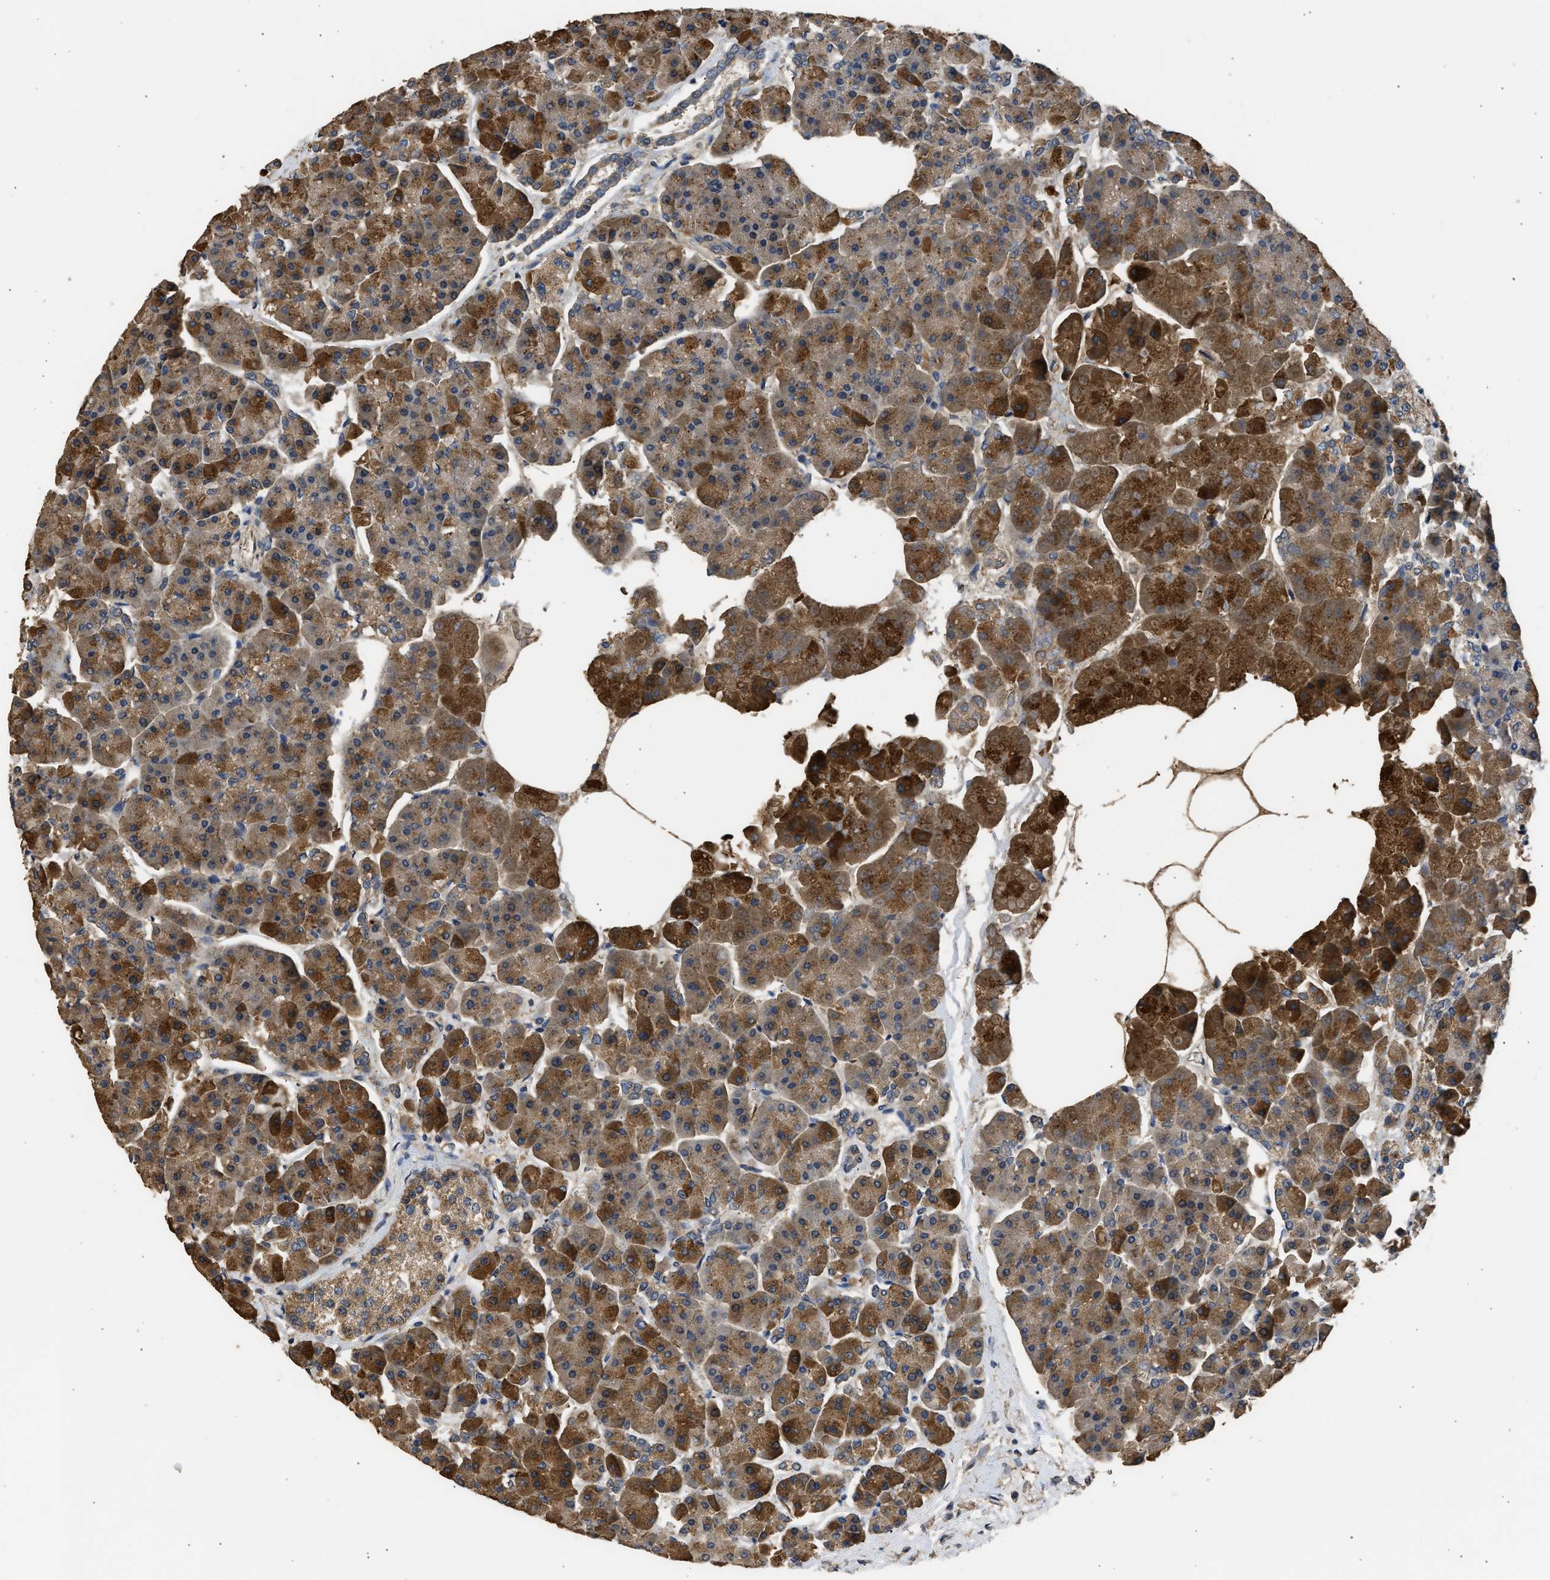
{"staining": {"intensity": "strong", "quantity": ">75%", "location": "cytoplasmic/membranous"}, "tissue": "pancreas", "cell_type": "Exocrine glandular cells", "image_type": "normal", "snomed": [{"axis": "morphology", "description": "Normal tissue, NOS"}, {"axis": "topography", "description": "Pancreas"}], "caption": "A brown stain highlights strong cytoplasmic/membranous positivity of a protein in exocrine glandular cells of benign pancreas.", "gene": "SPINT2", "patient": {"sex": "female", "age": 70}}